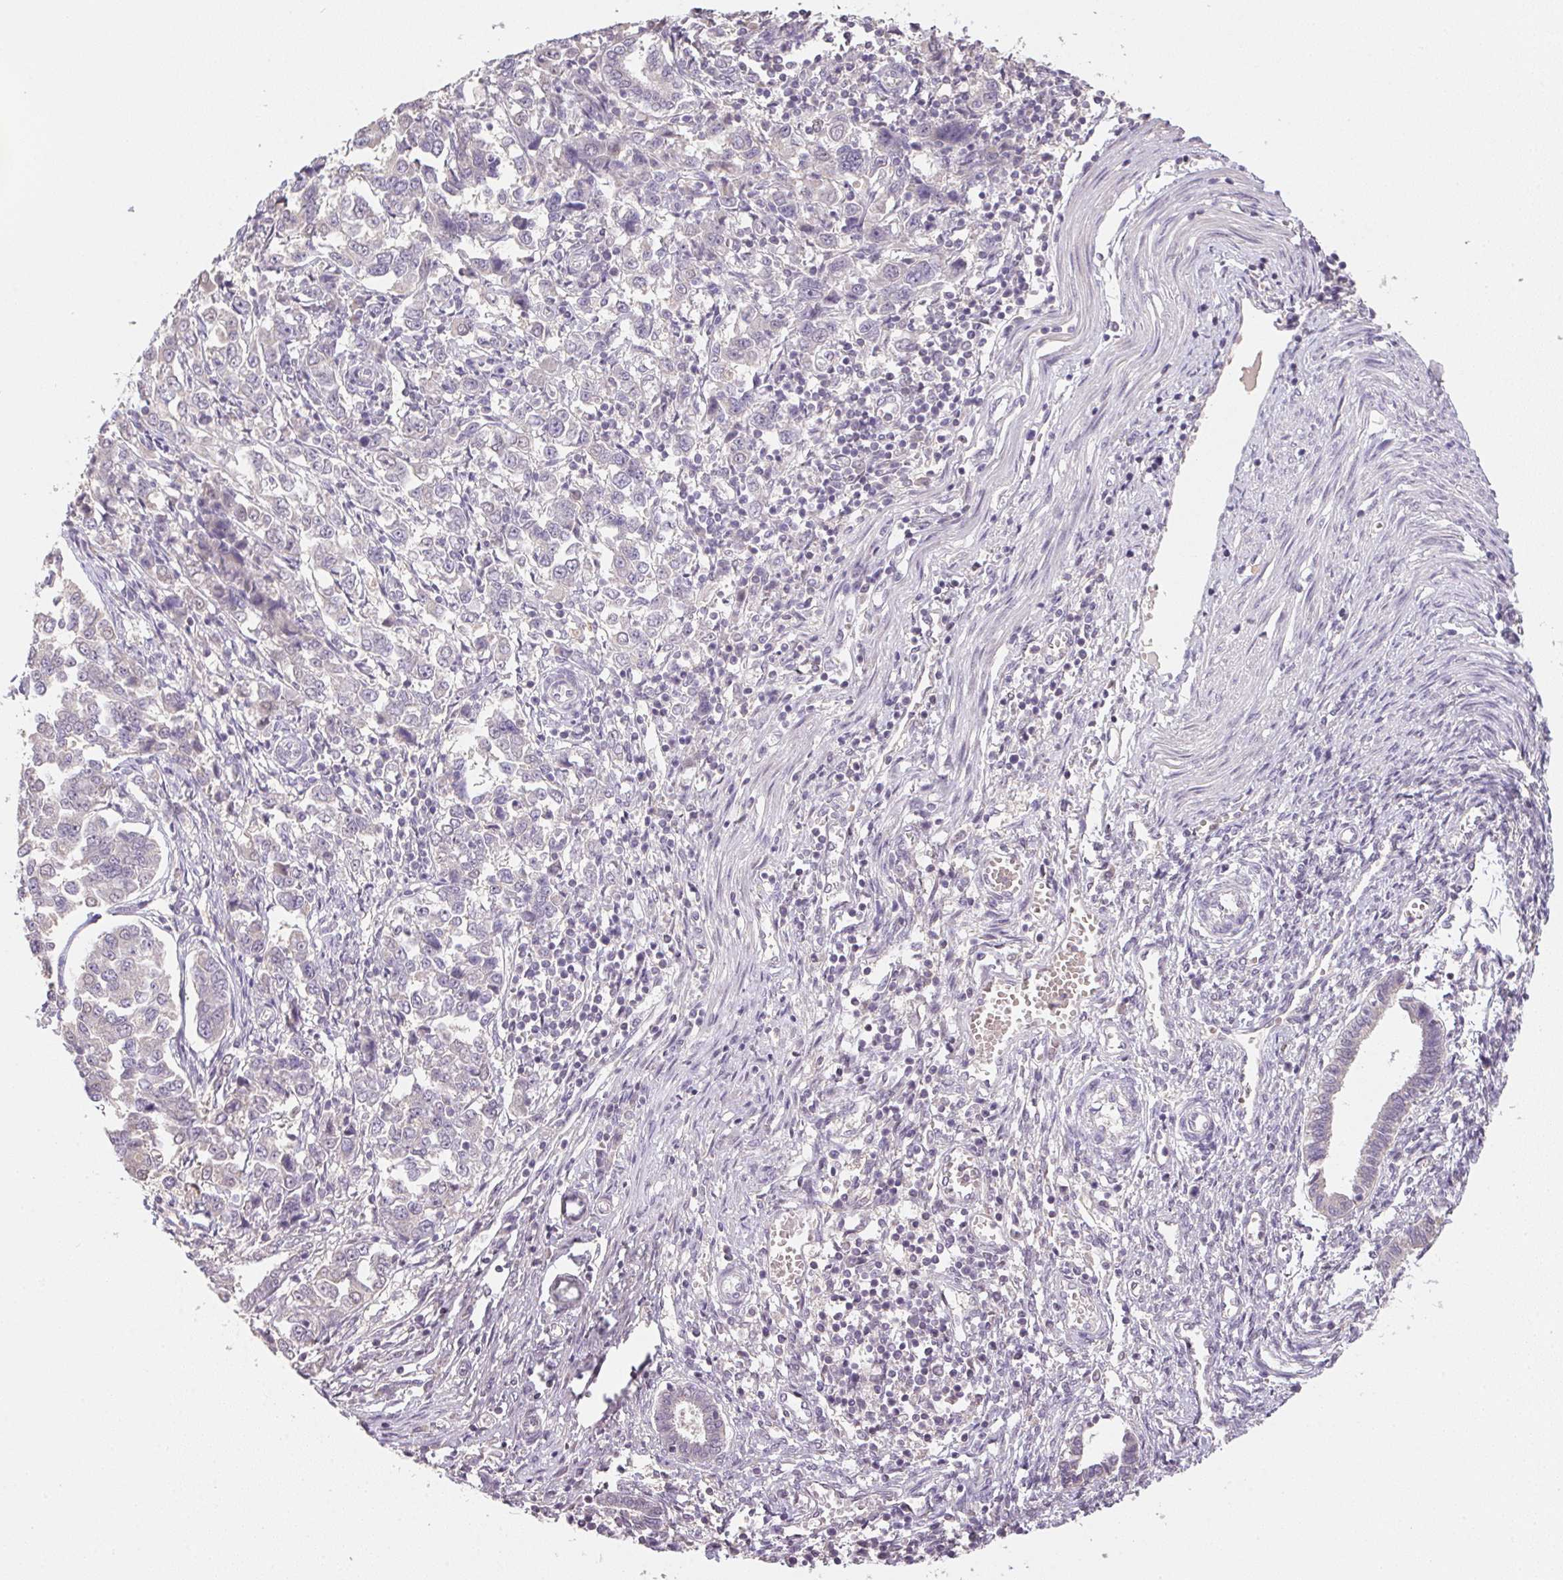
{"staining": {"intensity": "negative", "quantity": "none", "location": "none"}, "tissue": "endometrial cancer", "cell_type": "Tumor cells", "image_type": "cancer", "snomed": [{"axis": "morphology", "description": "Adenocarcinoma, NOS"}, {"axis": "topography", "description": "Endometrium"}], "caption": "Photomicrograph shows no protein staining in tumor cells of adenocarcinoma (endometrial) tissue.", "gene": "ALDH8A1", "patient": {"sex": "female", "age": 43}}